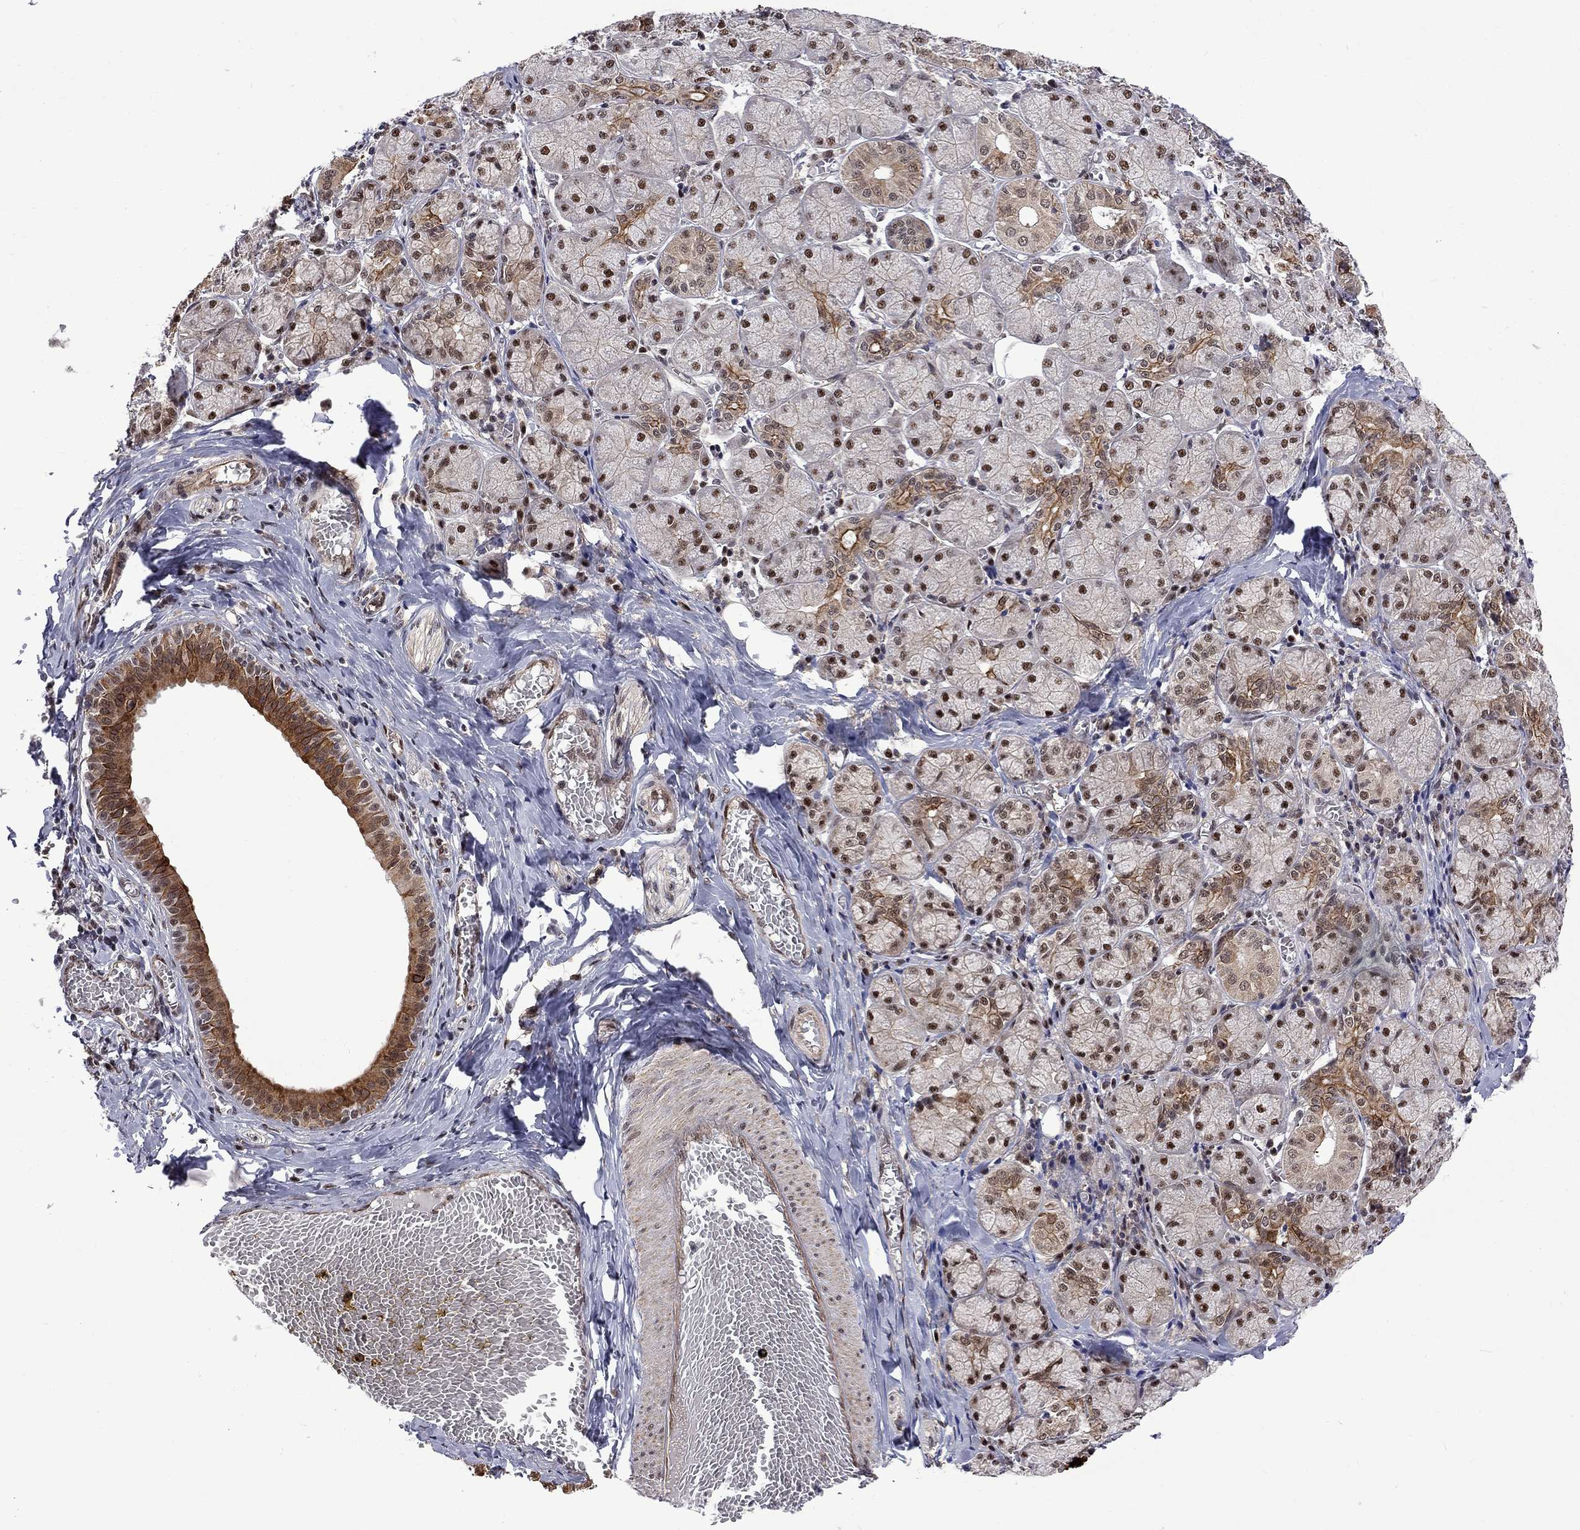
{"staining": {"intensity": "moderate", "quantity": "25%-75%", "location": "cytoplasmic/membranous,nuclear"}, "tissue": "salivary gland", "cell_type": "Glandular cells", "image_type": "normal", "snomed": [{"axis": "morphology", "description": "Normal tissue, NOS"}, {"axis": "topography", "description": "Salivary gland"}, {"axis": "topography", "description": "Peripheral nerve tissue"}], "caption": "Salivary gland stained with a brown dye demonstrates moderate cytoplasmic/membranous,nuclear positive staining in about 25%-75% of glandular cells.", "gene": "KPNA3", "patient": {"sex": "female", "age": 24}}